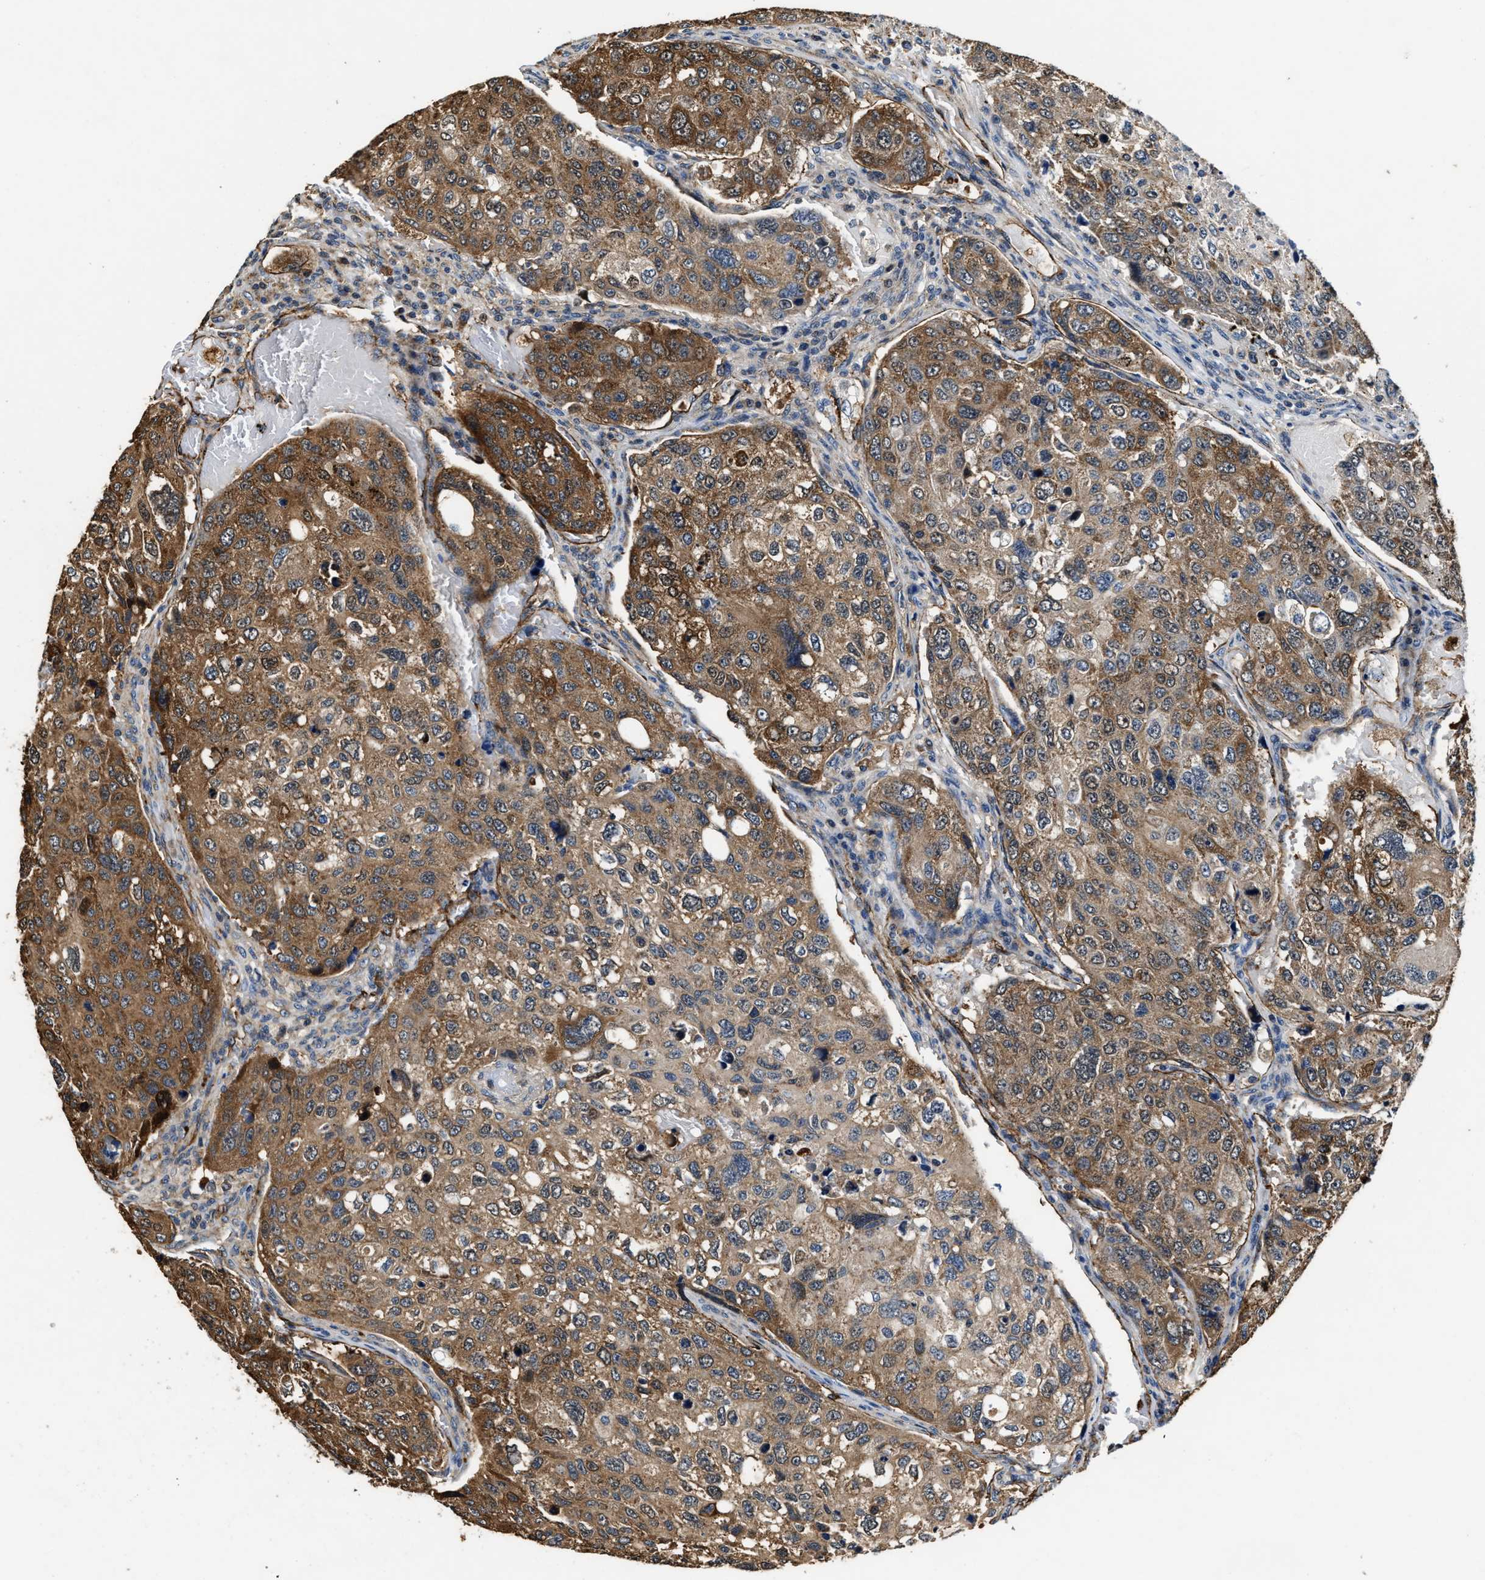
{"staining": {"intensity": "moderate", "quantity": ">75%", "location": "cytoplasmic/membranous"}, "tissue": "urothelial cancer", "cell_type": "Tumor cells", "image_type": "cancer", "snomed": [{"axis": "morphology", "description": "Urothelial carcinoma, High grade"}, {"axis": "topography", "description": "Lymph node"}, {"axis": "topography", "description": "Urinary bladder"}], "caption": "Immunohistochemistry (IHC) photomicrograph of neoplastic tissue: human high-grade urothelial carcinoma stained using immunohistochemistry (IHC) shows medium levels of moderate protein expression localized specifically in the cytoplasmic/membranous of tumor cells, appearing as a cytoplasmic/membranous brown color.", "gene": "GFRA3", "patient": {"sex": "male", "age": 51}}